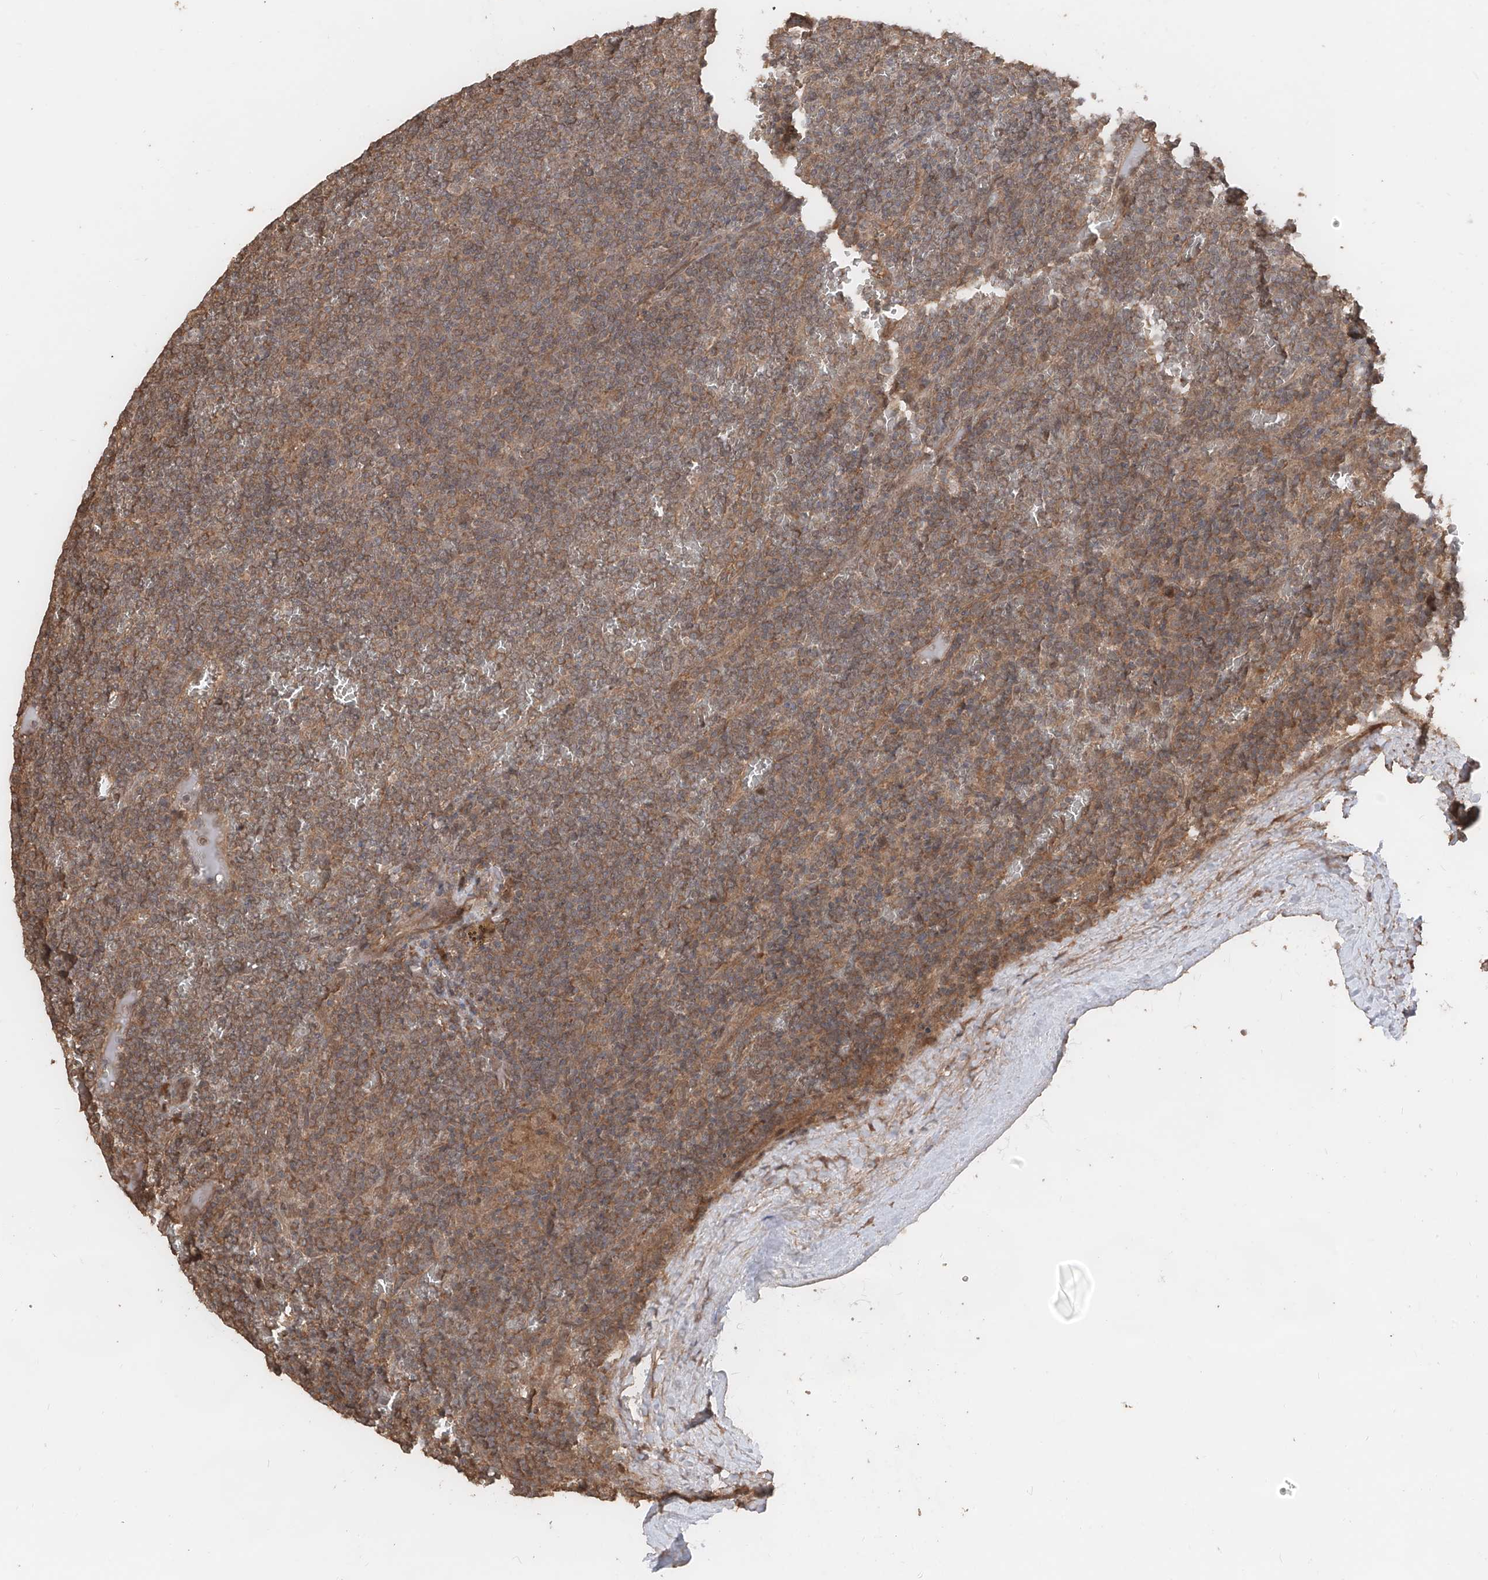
{"staining": {"intensity": "moderate", "quantity": ">75%", "location": "cytoplasmic/membranous"}, "tissue": "lymphoma", "cell_type": "Tumor cells", "image_type": "cancer", "snomed": [{"axis": "morphology", "description": "Malignant lymphoma, non-Hodgkin's type, Low grade"}, {"axis": "topography", "description": "Spleen"}], "caption": "Immunohistochemistry (IHC) micrograph of lymphoma stained for a protein (brown), which demonstrates medium levels of moderate cytoplasmic/membranous positivity in approximately >75% of tumor cells.", "gene": "FAM135A", "patient": {"sex": "female", "age": 19}}